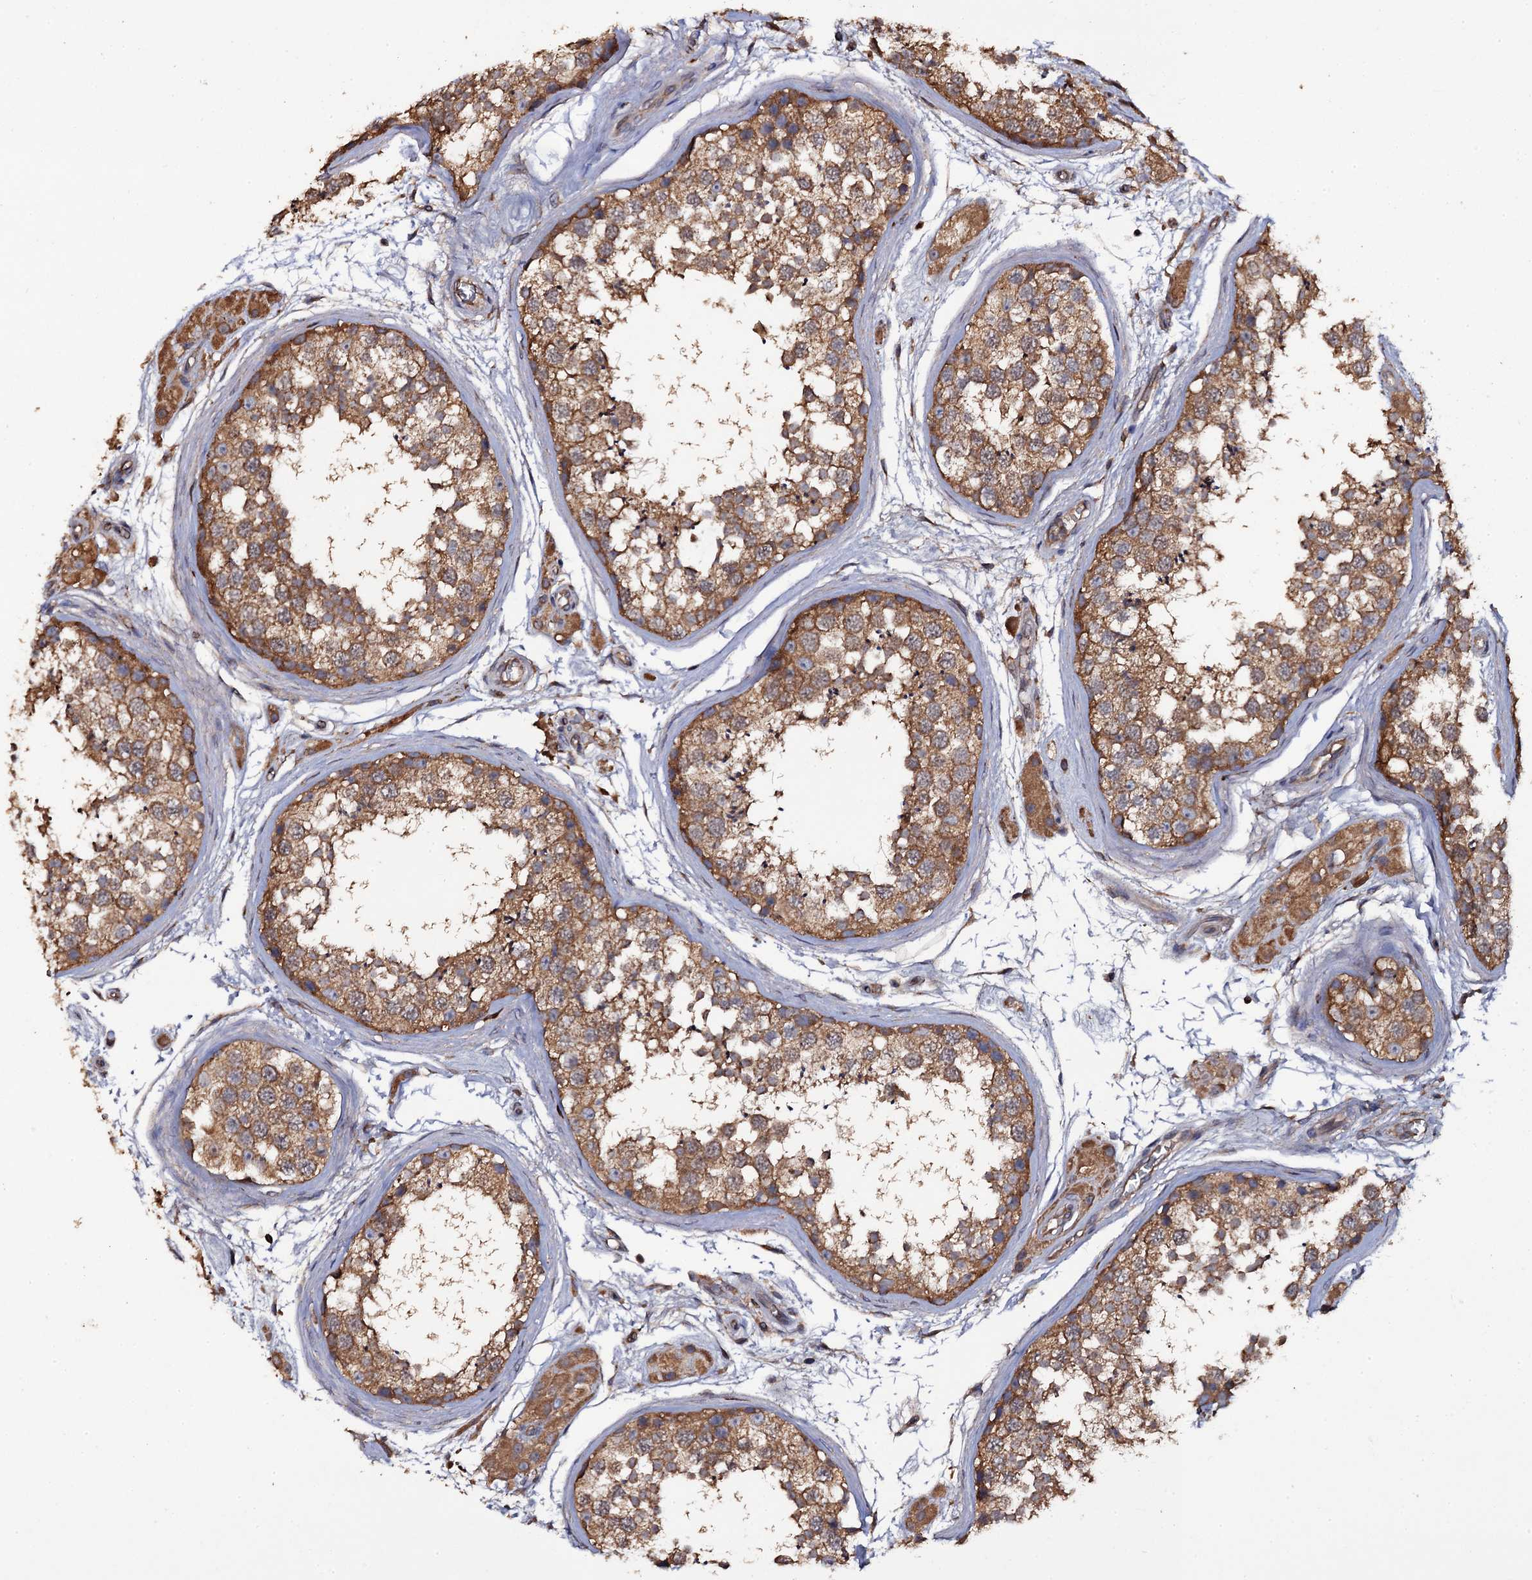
{"staining": {"intensity": "moderate", "quantity": ">75%", "location": "cytoplasmic/membranous"}, "tissue": "testis", "cell_type": "Cells in seminiferous ducts", "image_type": "normal", "snomed": [{"axis": "morphology", "description": "Normal tissue, NOS"}, {"axis": "topography", "description": "Testis"}], "caption": "This is a photomicrograph of IHC staining of benign testis, which shows moderate expression in the cytoplasmic/membranous of cells in seminiferous ducts.", "gene": "TTC23", "patient": {"sex": "male", "age": 56}}